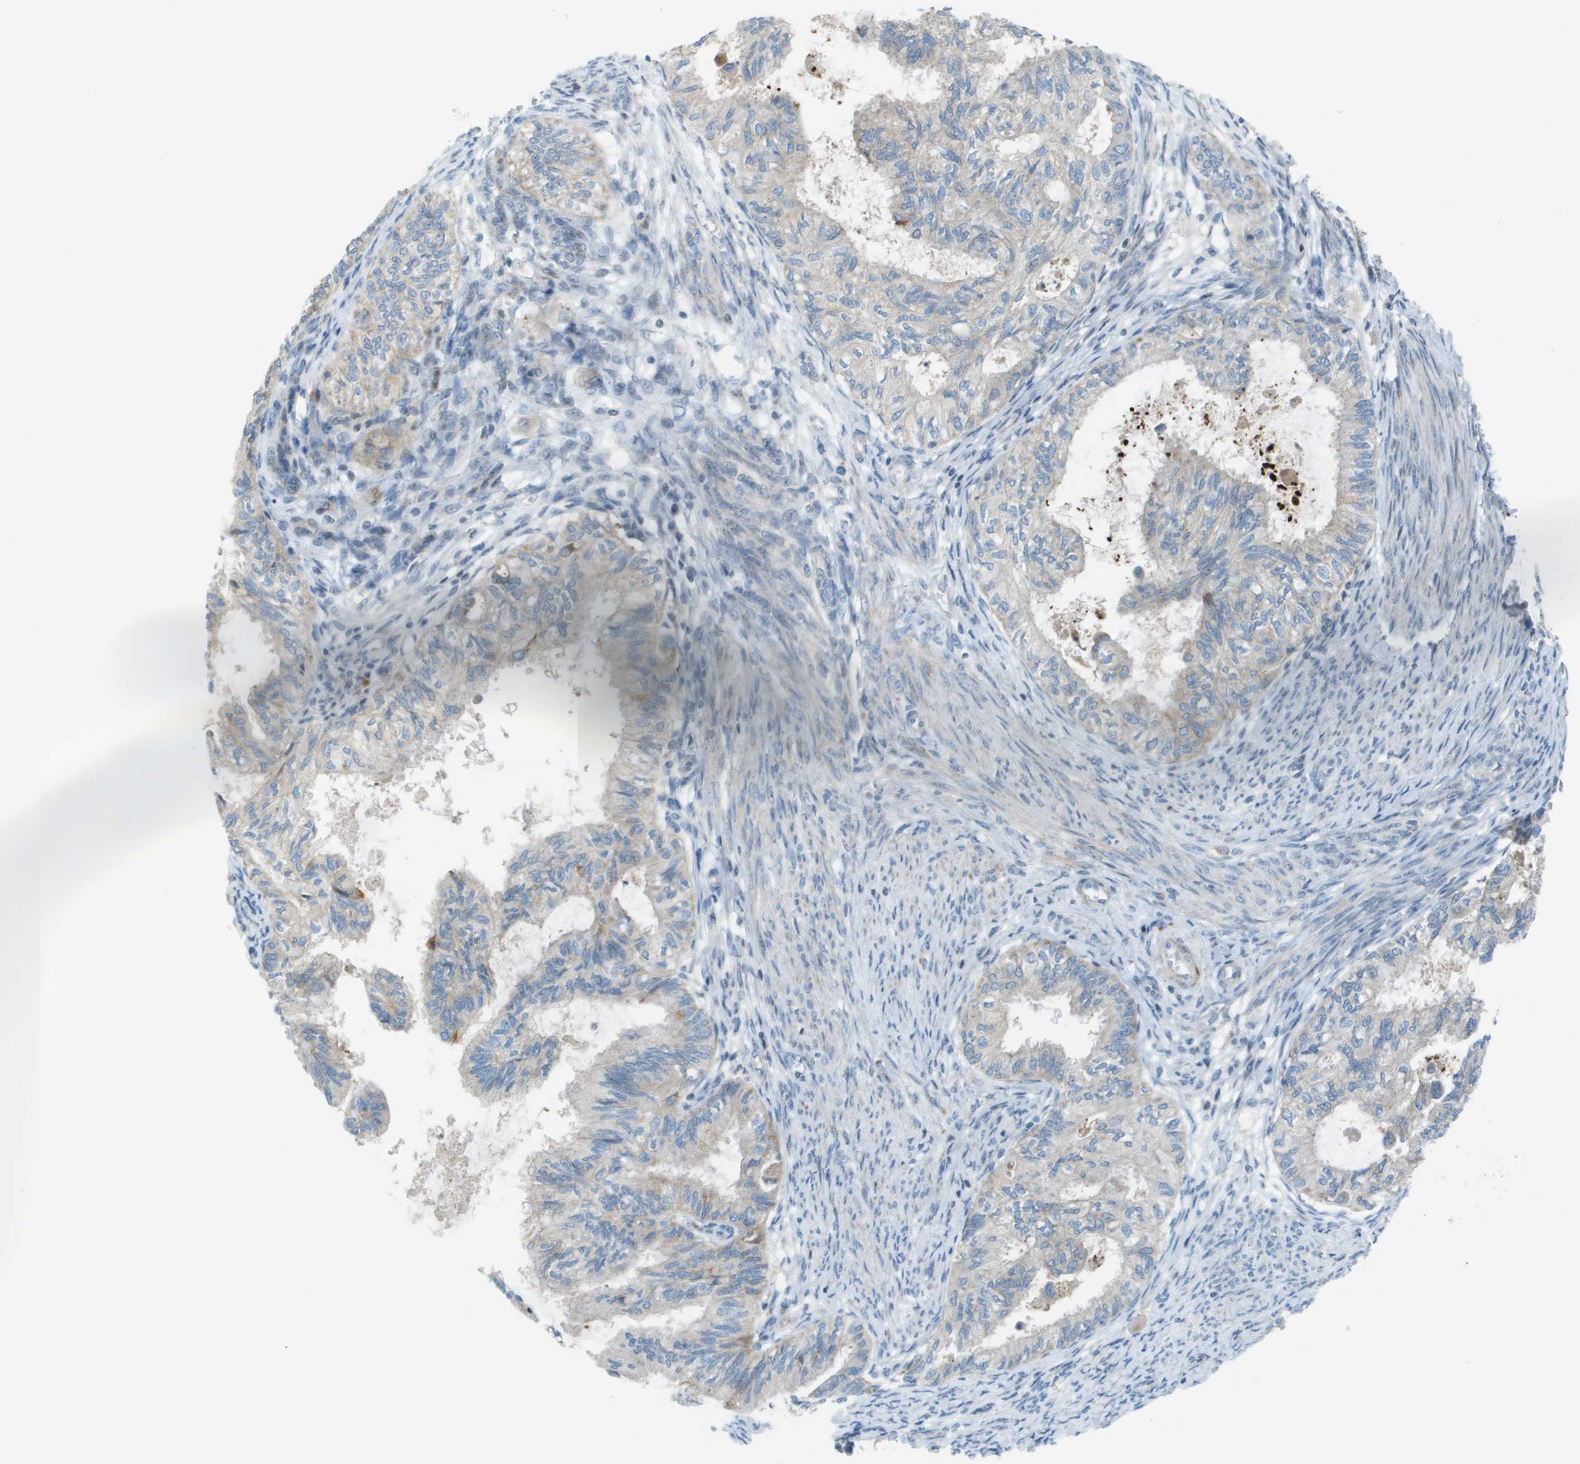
{"staining": {"intensity": "weak", "quantity": "<25%", "location": "cytoplasmic/membranous"}, "tissue": "cervical cancer", "cell_type": "Tumor cells", "image_type": "cancer", "snomed": [{"axis": "morphology", "description": "Normal tissue, NOS"}, {"axis": "morphology", "description": "Adenocarcinoma, NOS"}, {"axis": "topography", "description": "Cervix"}, {"axis": "topography", "description": "Endometrium"}], "caption": "Immunohistochemical staining of cervical adenocarcinoma demonstrates no significant staining in tumor cells.", "gene": "GALNT6", "patient": {"sex": "female", "age": 86}}